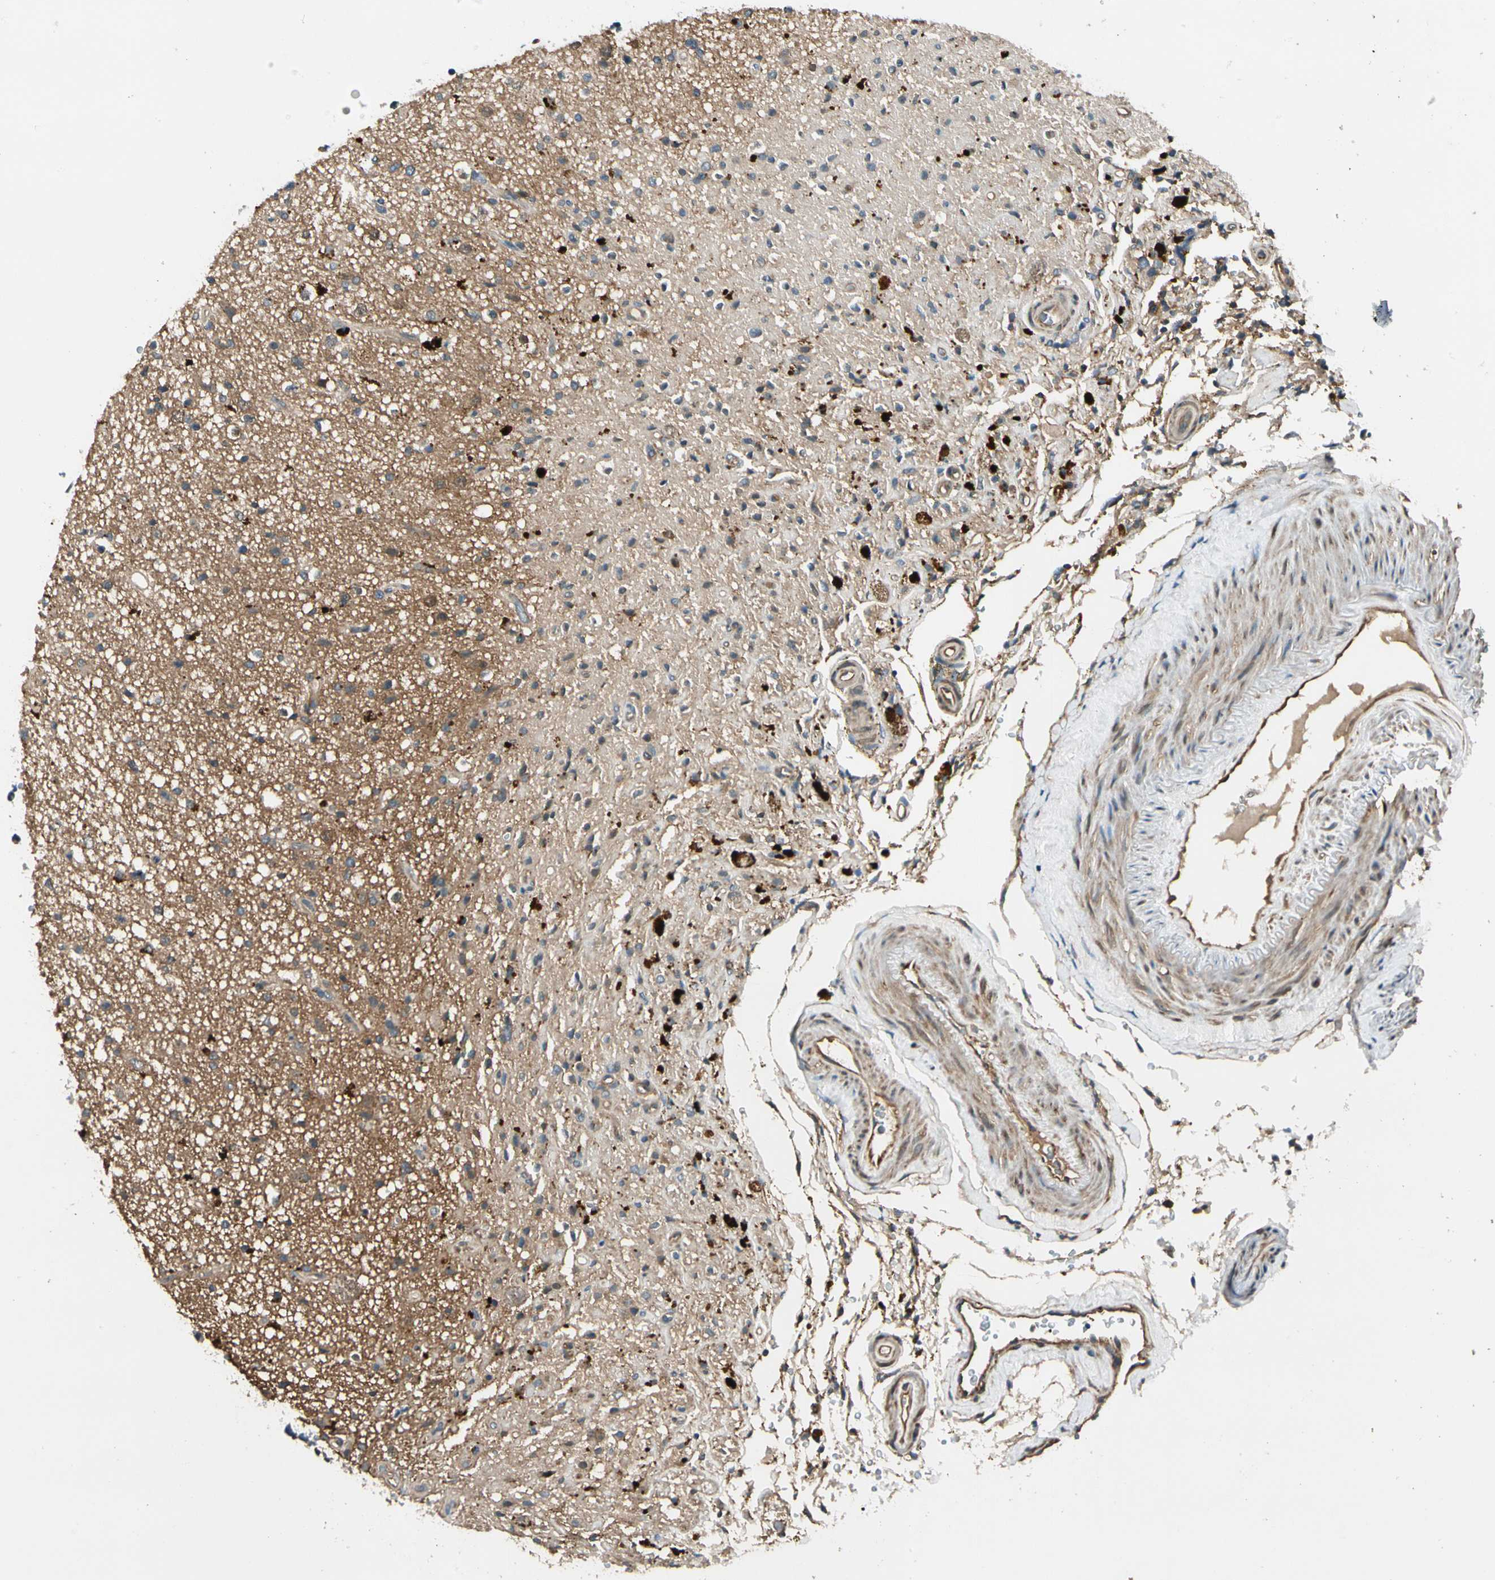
{"staining": {"intensity": "weak", "quantity": ">75%", "location": "cytoplasmic/membranous"}, "tissue": "glioma", "cell_type": "Tumor cells", "image_type": "cancer", "snomed": [{"axis": "morphology", "description": "Glioma, malignant, High grade"}, {"axis": "topography", "description": "Brain"}], "caption": "Immunohistochemical staining of human malignant glioma (high-grade) displays low levels of weak cytoplasmic/membranous staining in about >75% of tumor cells.", "gene": "ROCK2", "patient": {"sex": "male", "age": 33}}